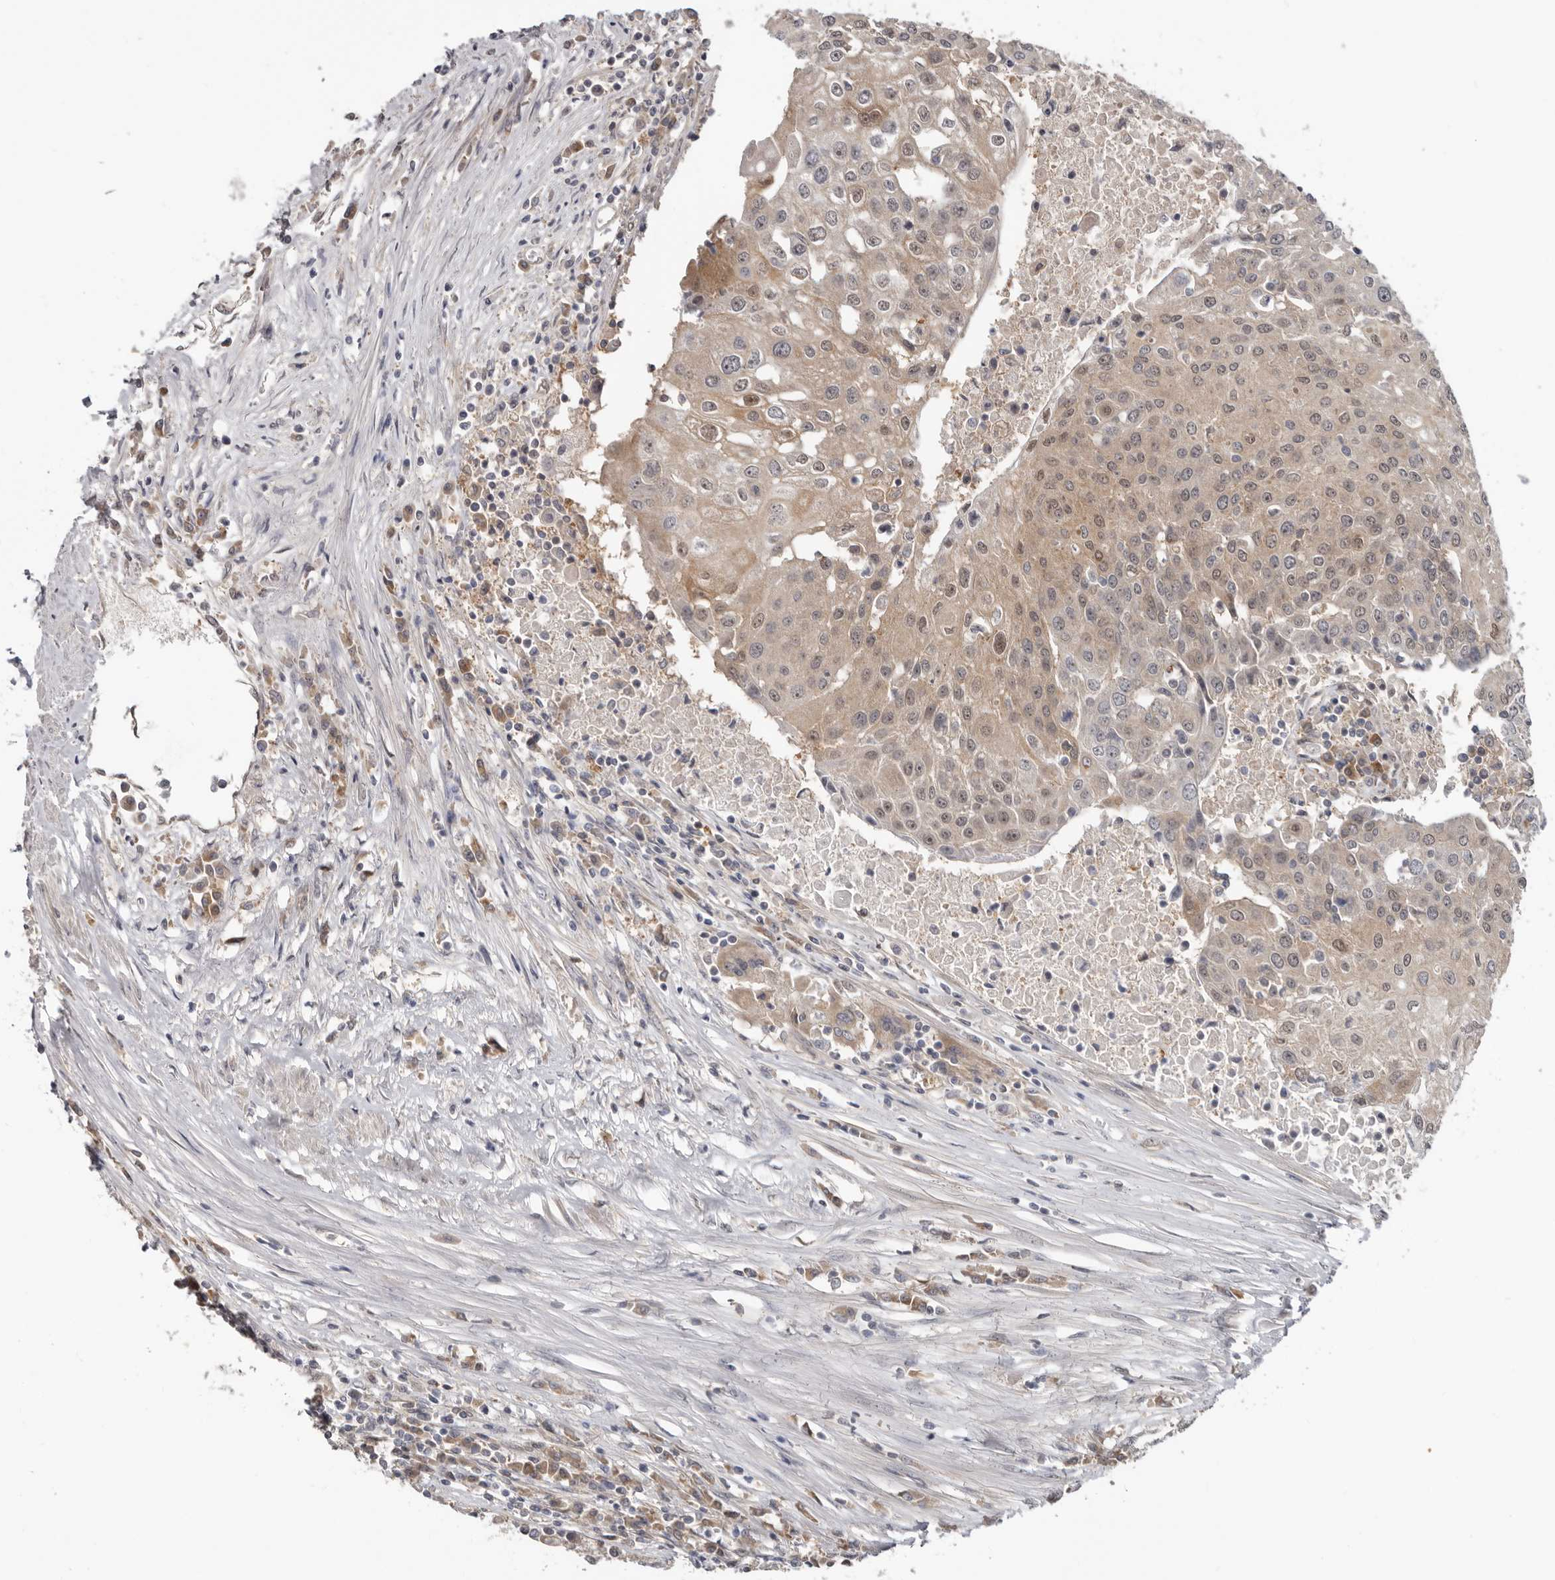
{"staining": {"intensity": "weak", "quantity": ">75%", "location": "cytoplasmic/membranous,nuclear"}, "tissue": "urothelial cancer", "cell_type": "Tumor cells", "image_type": "cancer", "snomed": [{"axis": "morphology", "description": "Urothelial carcinoma, High grade"}, {"axis": "topography", "description": "Urinary bladder"}], "caption": "Immunohistochemistry staining of urothelial cancer, which reveals low levels of weak cytoplasmic/membranous and nuclear expression in approximately >75% of tumor cells indicating weak cytoplasmic/membranous and nuclear protein expression. The staining was performed using DAB (brown) for protein detection and nuclei were counterstained in hematoxylin (blue).", "gene": "BAD", "patient": {"sex": "female", "age": 85}}